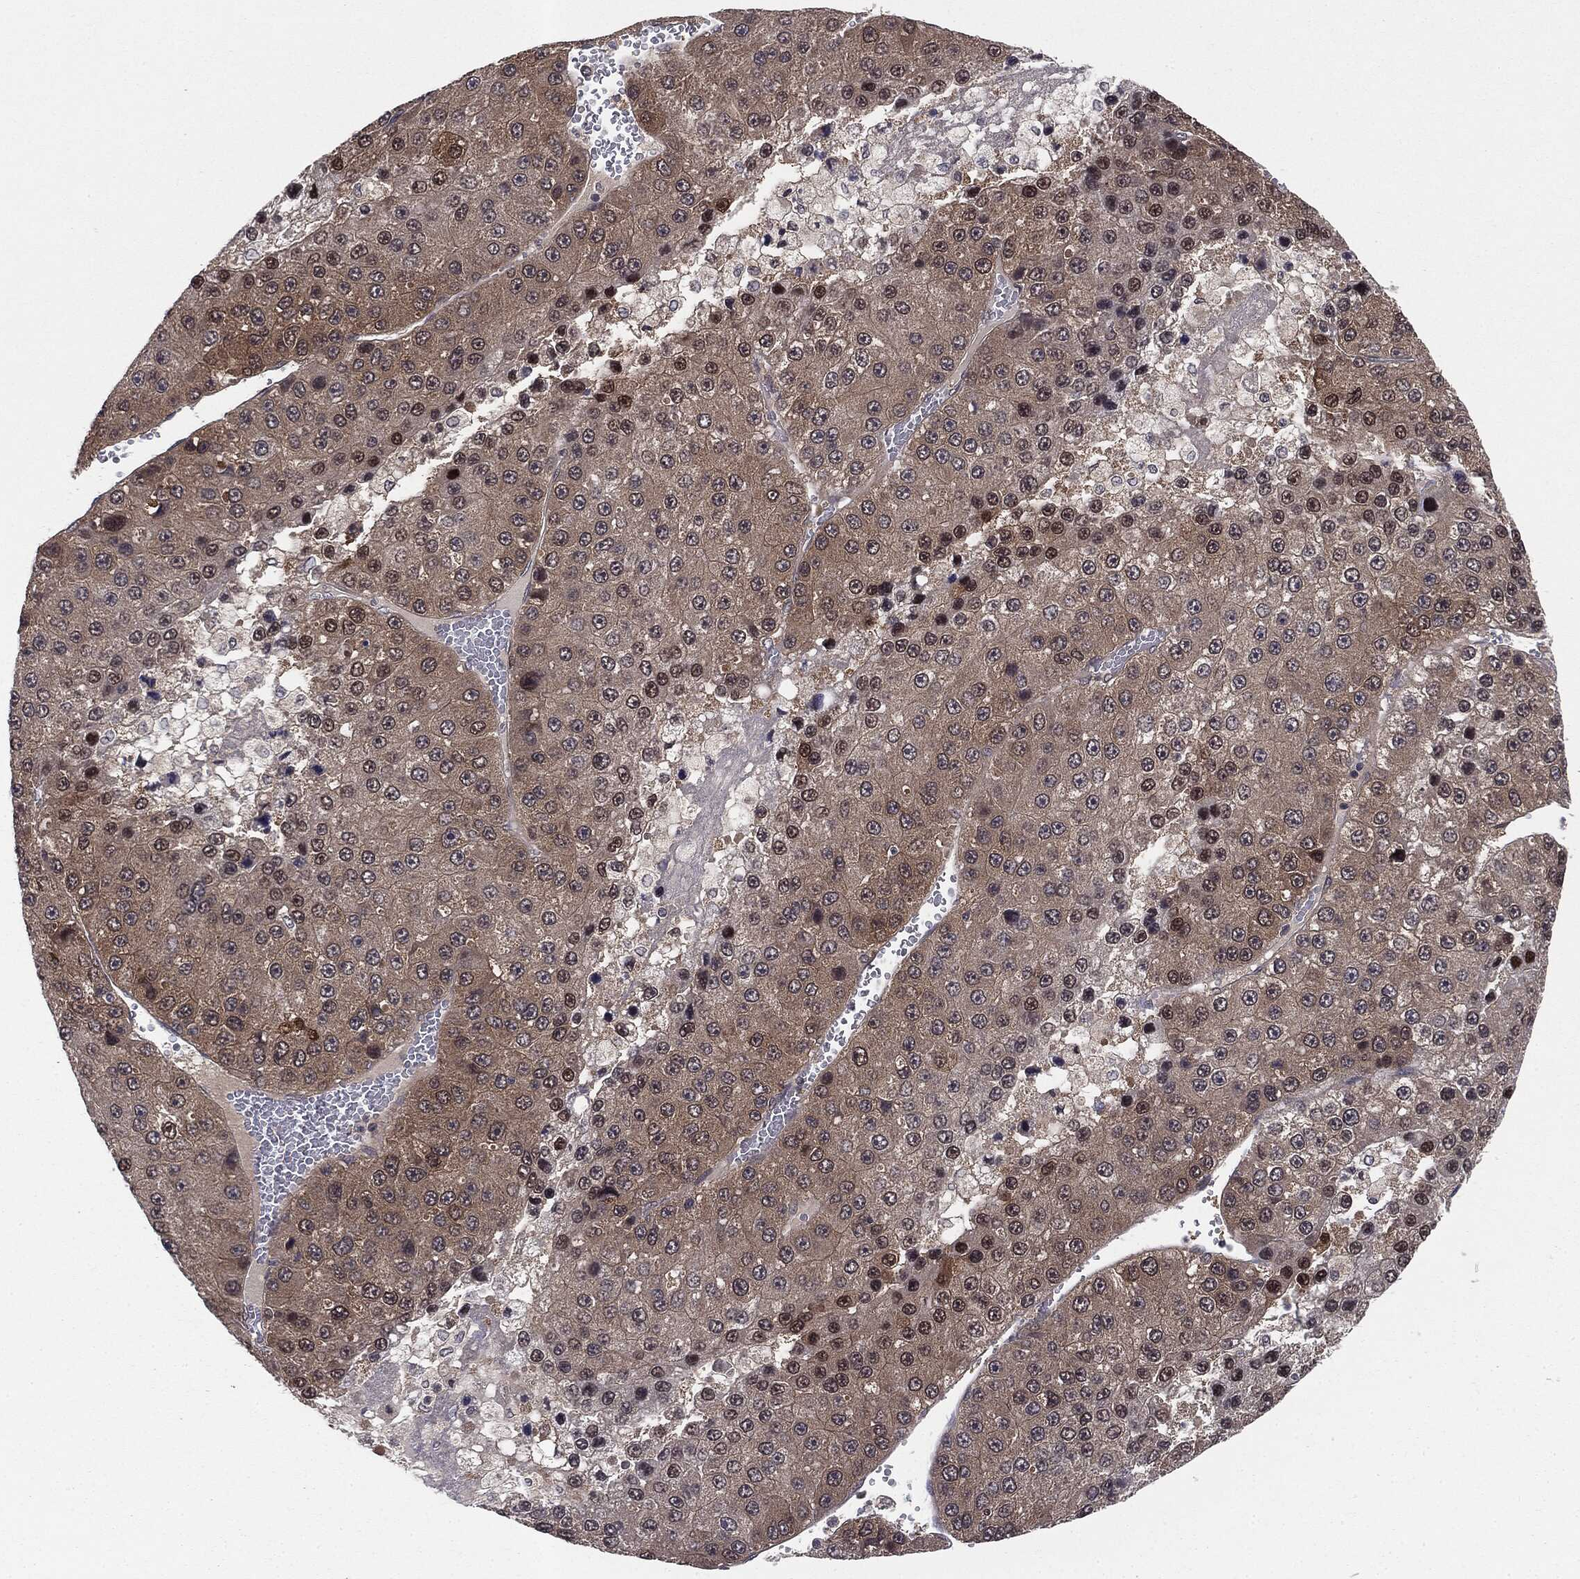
{"staining": {"intensity": "weak", "quantity": ">75%", "location": "cytoplasmic/membranous"}, "tissue": "liver cancer", "cell_type": "Tumor cells", "image_type": "cancer", "snomed": [{"axis": "morphology", "description": "Carcinoma, Hepatocellular, NOS"}, {"axis": "topography", "description": "Liver"}], "caption": "Liver cancer (hepatocellular carcinoma) stained with immunohistochemistry (IHC) demonstrates weak cytoplasmic/membranous staining in about >75% of tumor cells. The staining was performed using DAB (3,3'-diaminobenzidine), with brown indicating positive protein expression. Nuclei are stained blue with hematoxylin.", "gene": "KRT7", "patient": {"sex": "female", "age": 73}}